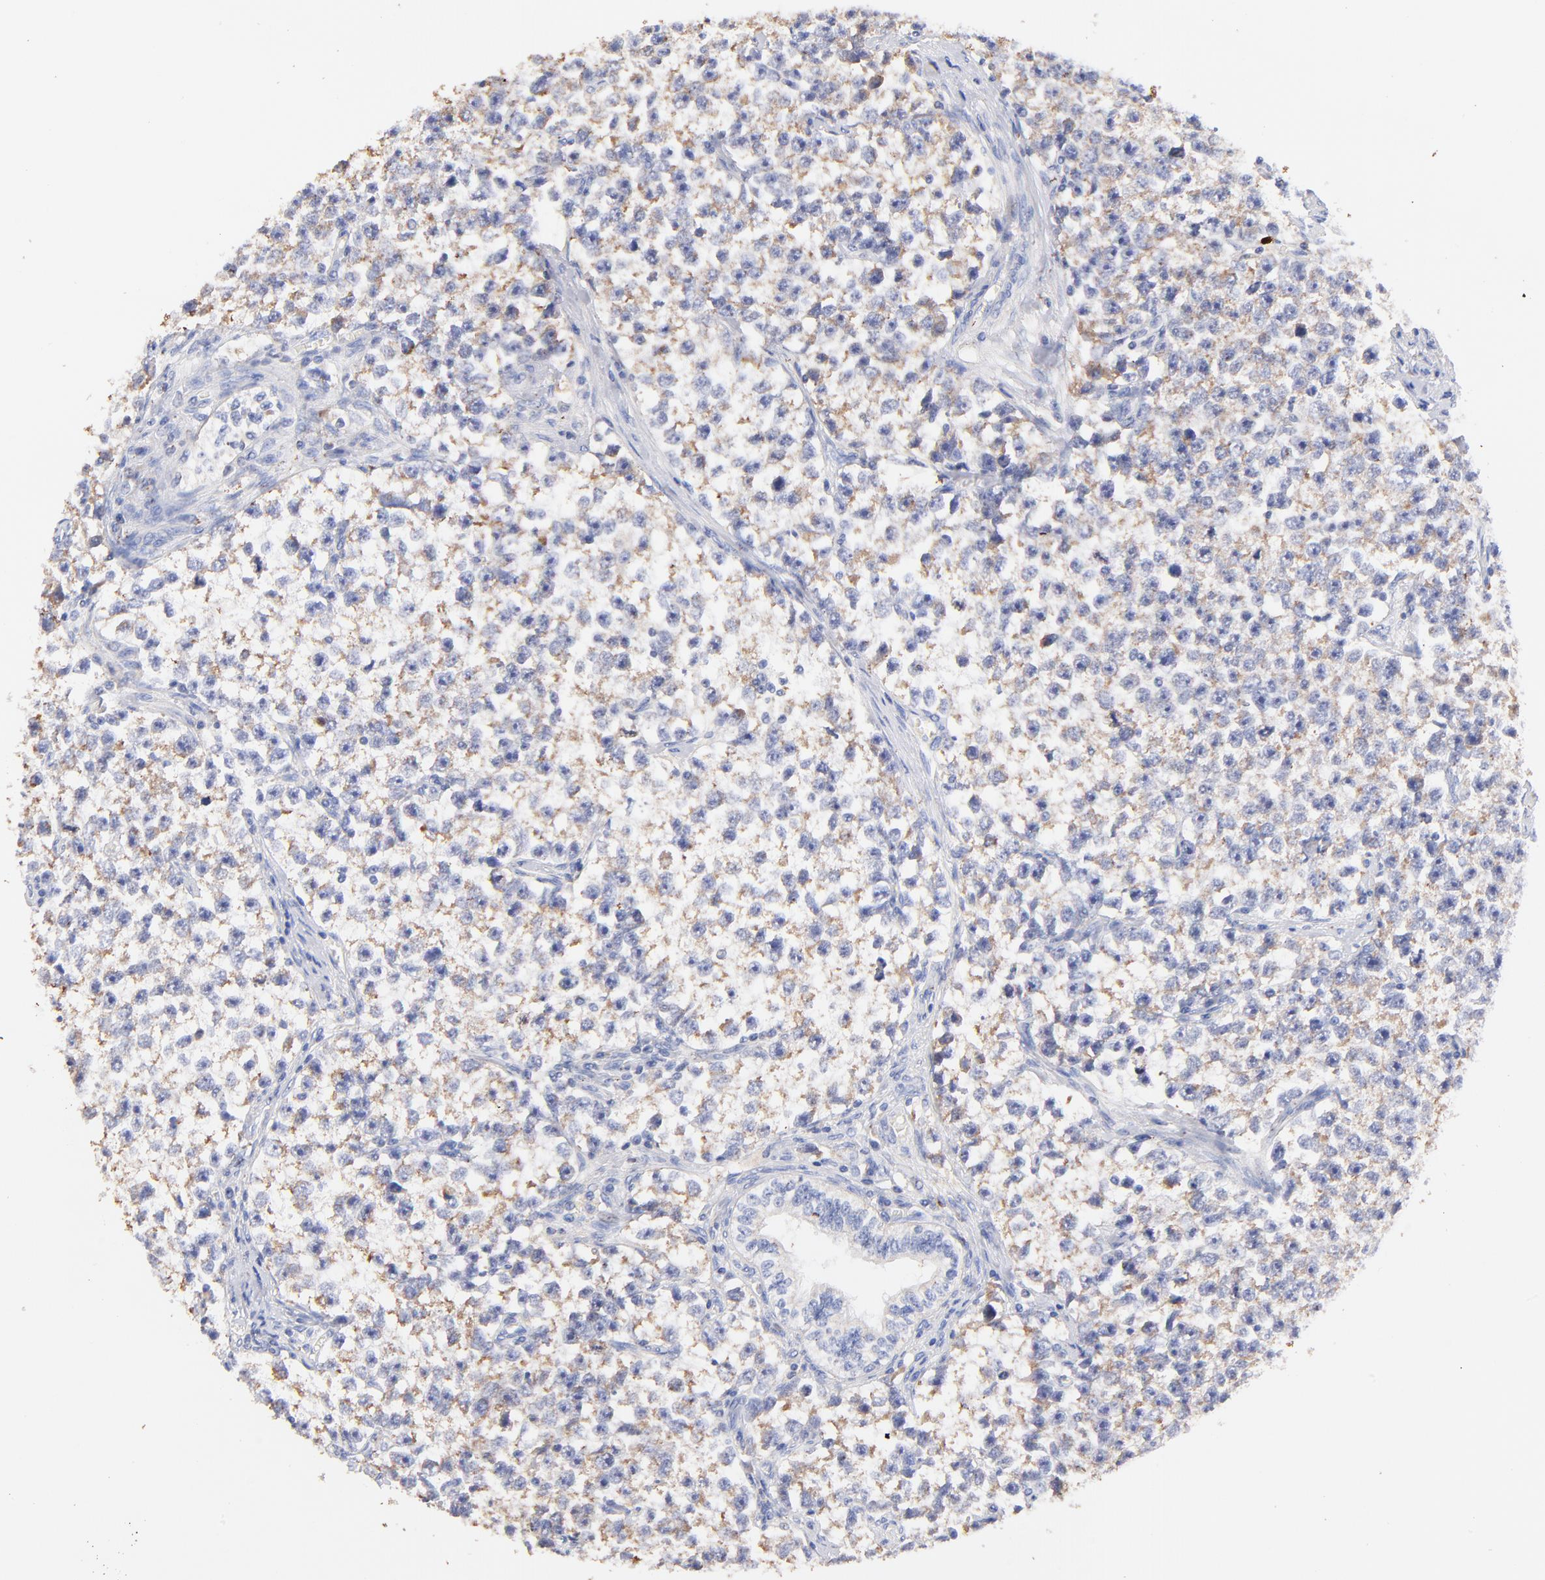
{"staining": {"intensity": "weak", "quantity": ">75%", "location": "cytoplasmic/membranous"}, "tissue": "testis cancer", "cell_type": "Tumor cells", "image_type": "cancer", "snomed": [{"axis": "morphology", "description": "Seminoma, NOS"}, {"axis": "morphology", "description": "Carcinoma, Embryonal, NOS"}, {"axis": "topography", "description": "Testis"}], "caption": "Immunohistochemistry (IHC) staining of testis cancer (seminoma), which displays low levels of weak cytoplasmic/membranous expression in about >75% of tumor cells indicating weak cytoplasmic/membranous protein staining. The staining was performed using DAB (3,3'-diaminobenzidine) (brown) for protein detection and nuclei were counterstained in hematoxylin (blue).", "gene": "IGLV7-43", "patient": {"sex": "male", "age": 30}}